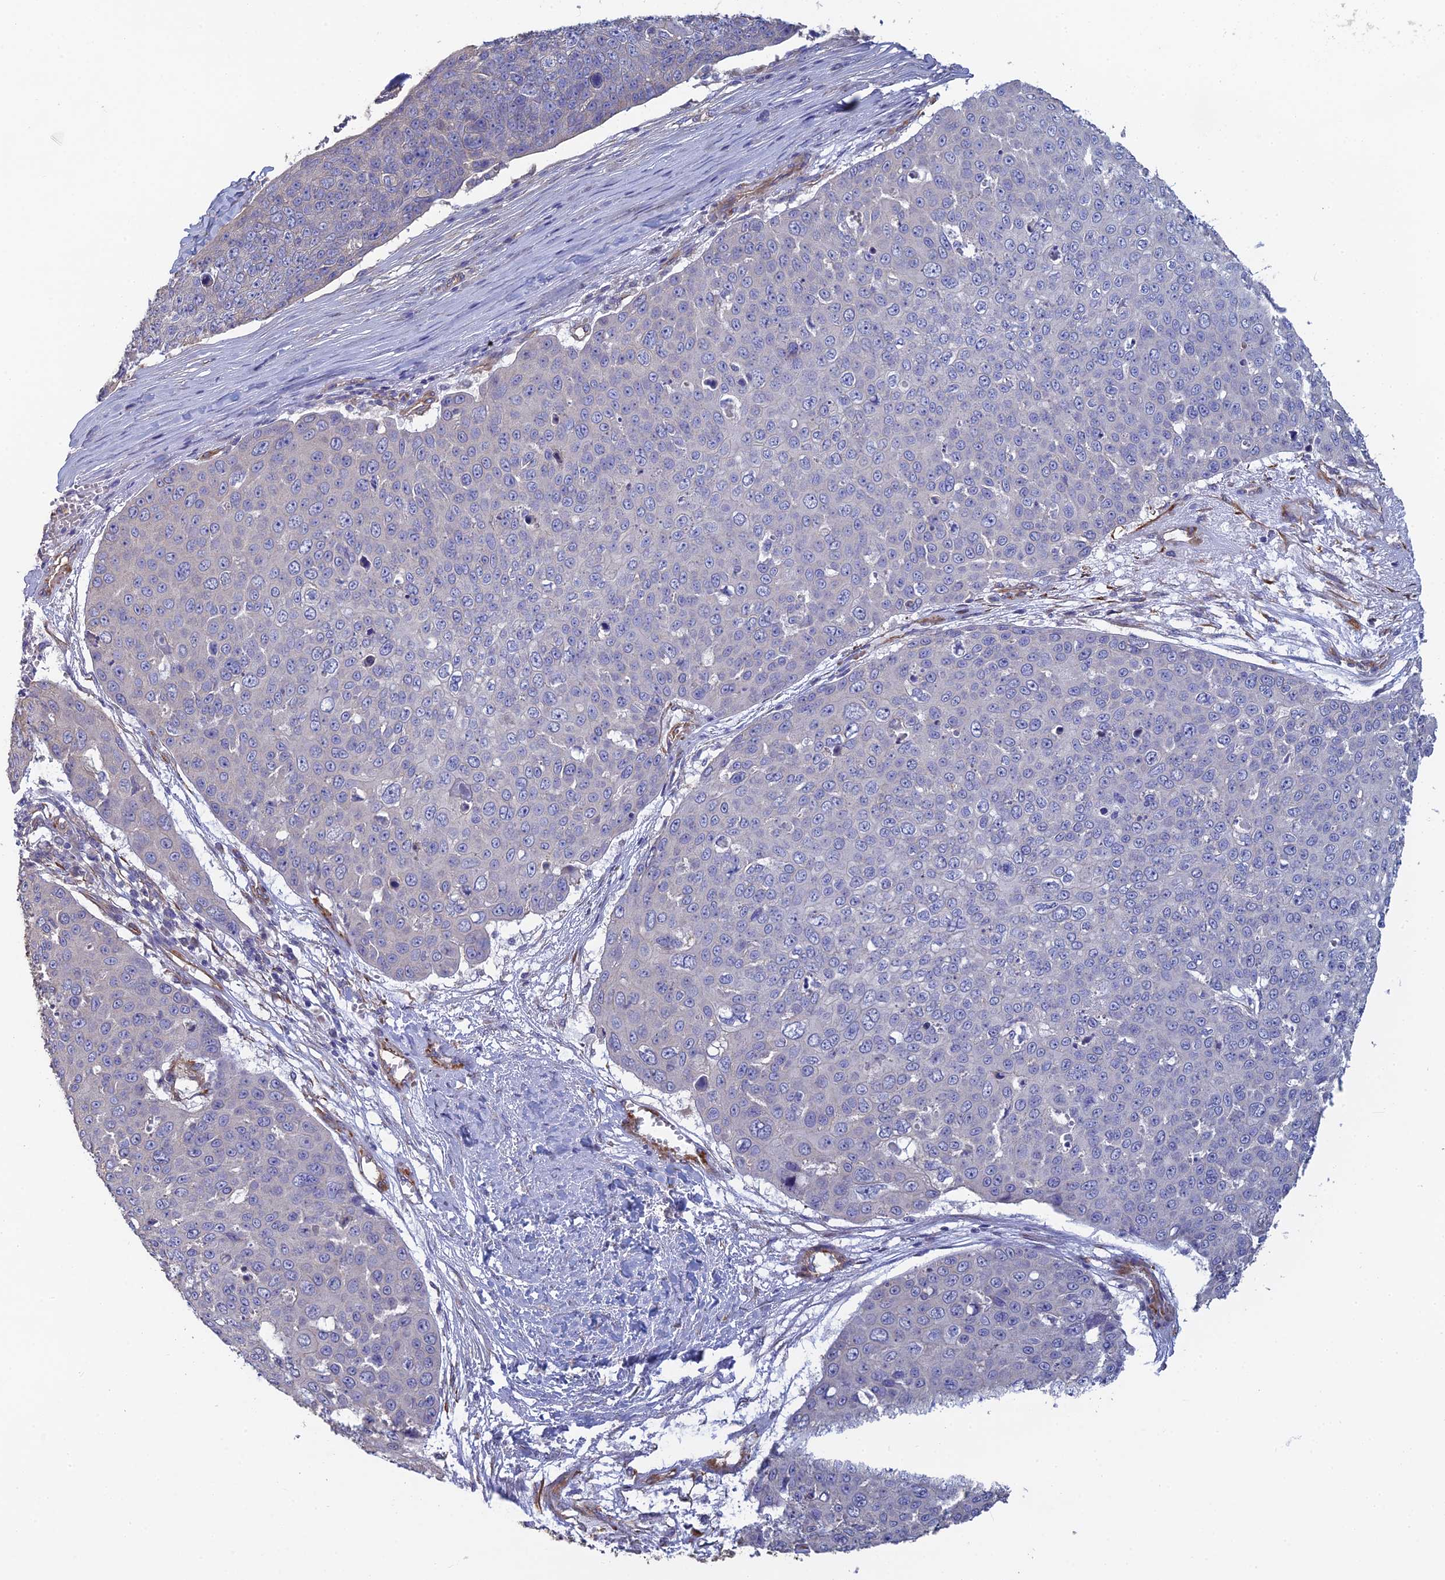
{"staining": {"intensity": "negative", "quantity": "none", "location": "none"}, "tissue": "skin cancer", "cell_type": "Tumor cells", "image_type": "cancer", "snomed": [{"axis": "morphology", "description": "Squamous cell carcinoma, NOS"}, {"axis": "topography", "description": "Skin"}], "caption": "DAB immunohistochemical staining of human skin cancer (squamous cell carcinoma) shows no significant positivity in tumor cells.", "gene": "PCDHA5", "patient": {"sex": "male", "age": 71}}